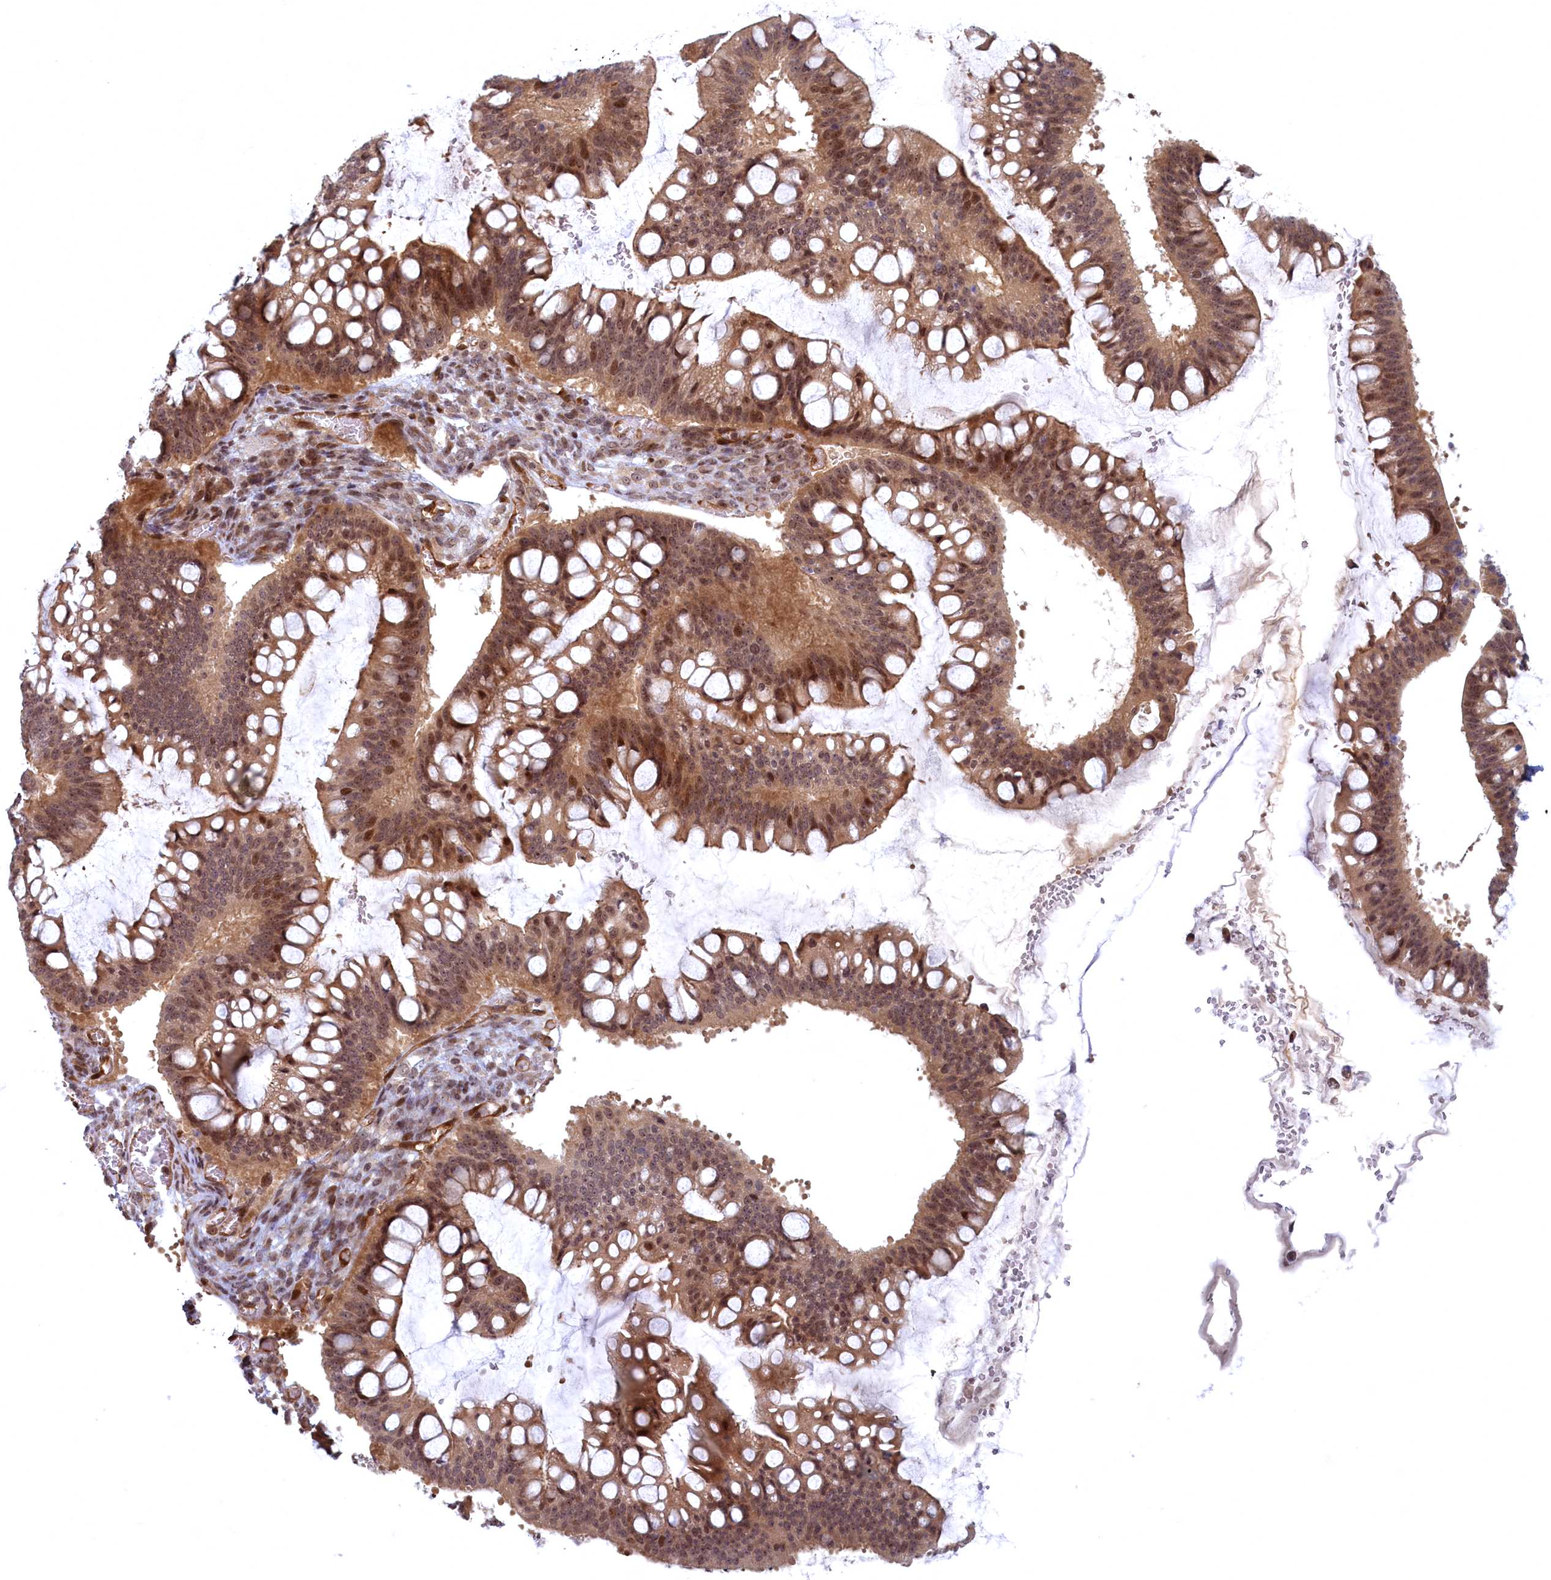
{"staining": {"intensity": "moderate", "quantity": ">75%", "location": "cytoplasmic/membranous,nuclear"}, "tissue": "ovarian cancer", "cell_type": "Tumor cells", "image_type": "cancer", "snomed": [{"axis": "morphology", "description": "Cystadenocarcinoma, mucinous, NOS"}, {"axis": "topography", "description": "Ovary"}], "caption": "Immunohistochemical staining of human mucinous cystadenocarcinoma (ovarian) demonstrates medium levels of moderate cytoplasmic/membranous and nuclear staining in about >75% of tumor cells.", "gene": "SNRK", "patient": {"sex": "female", "age": 73}}